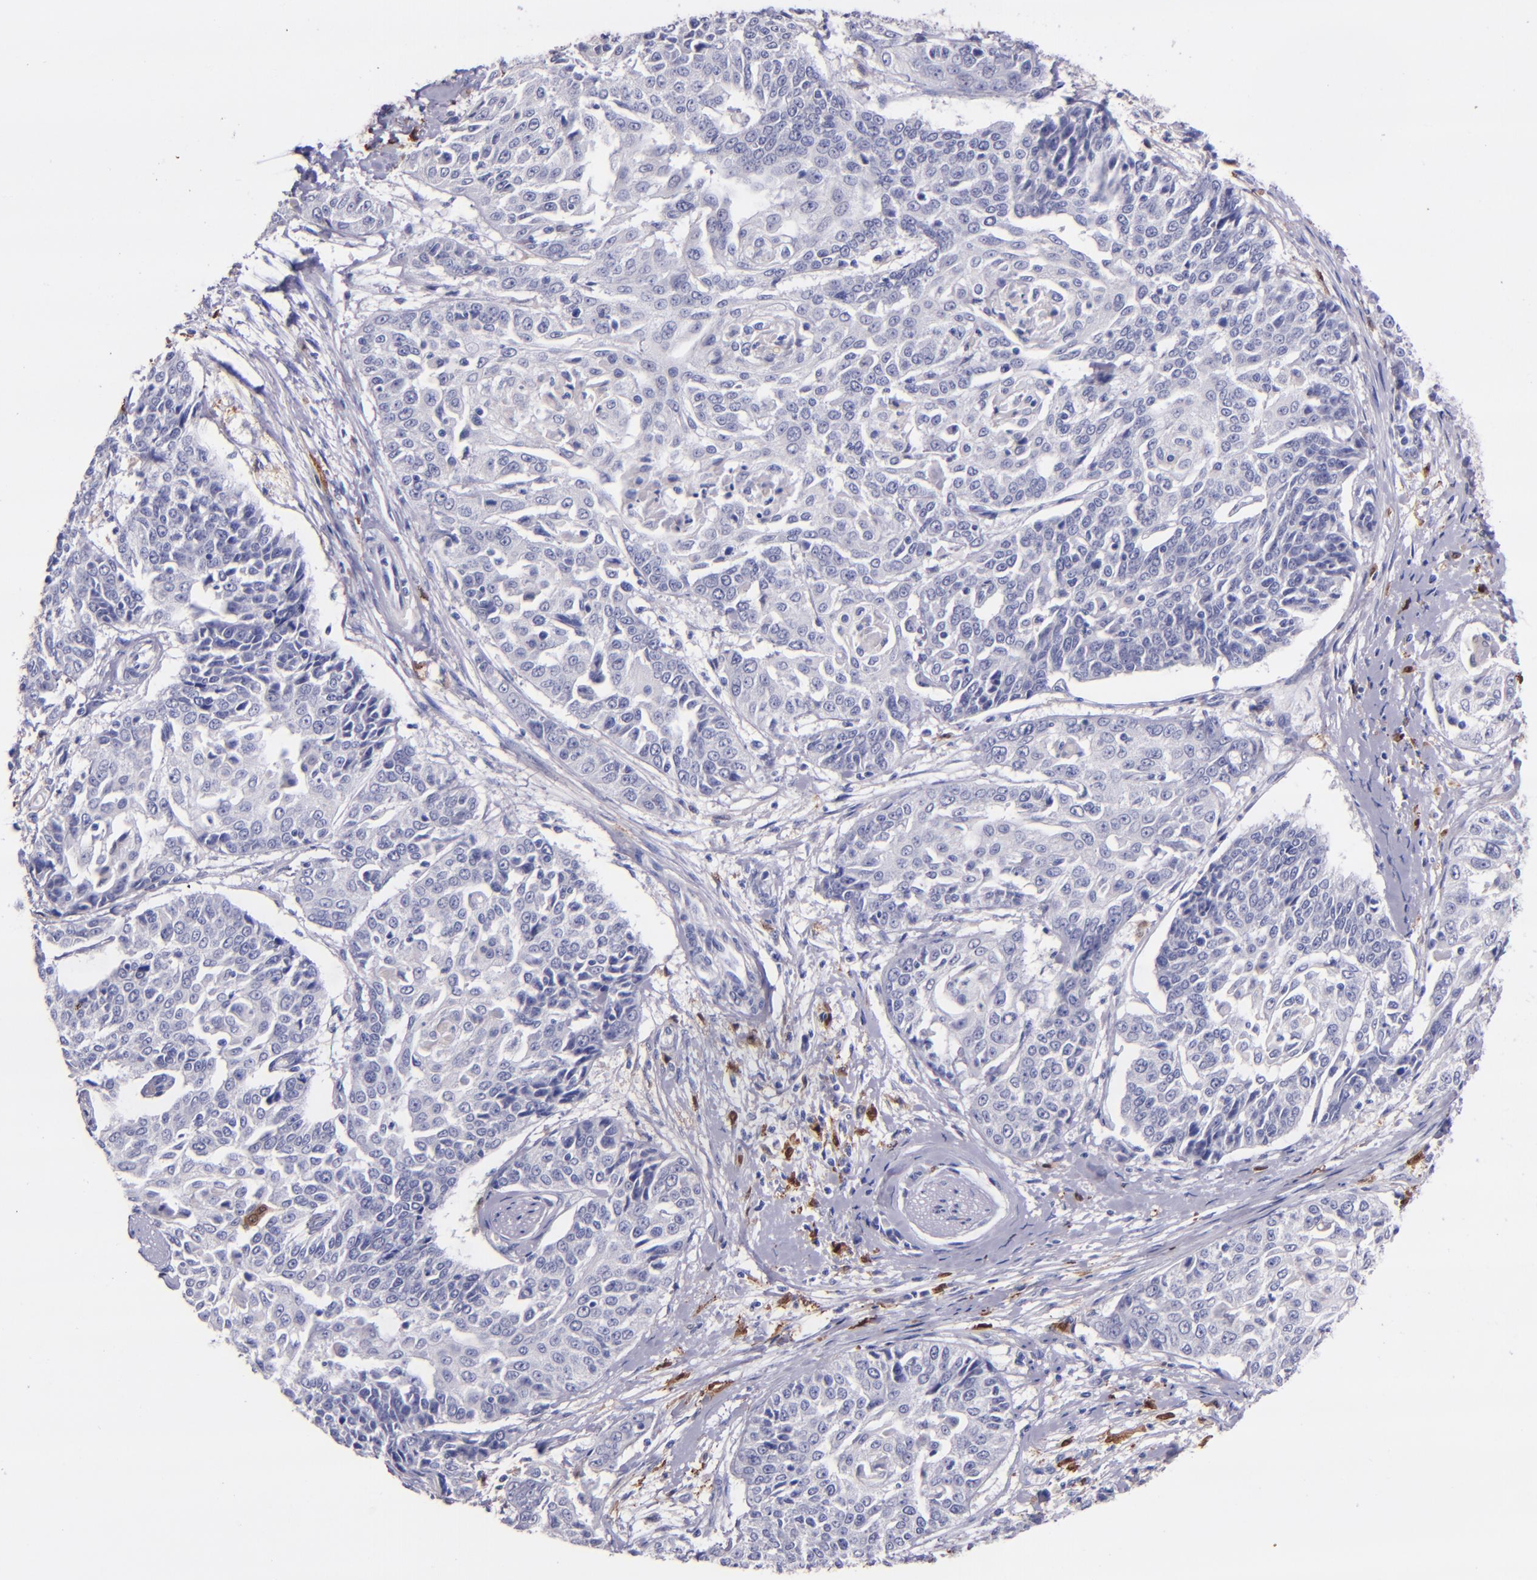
{"staining": {"intensity": "negative", "quantity": "none", "location": "none"}, "tissue": "cervical cancer", "cell_type": "Tumor cells", "image_type": "cancer", "snomed": [{"axis": "morphology", "description": "Squamous cell carcinoma, NOS"}, {"axis": "topography", "description": "Cervix"}], "caption": "This is an IHC histopathology image of squamous cell carcinoma (cervical). There is no expression in tumor cells.", "gene": "F13A1", "patient": {"sex": "female", "age": 64}}